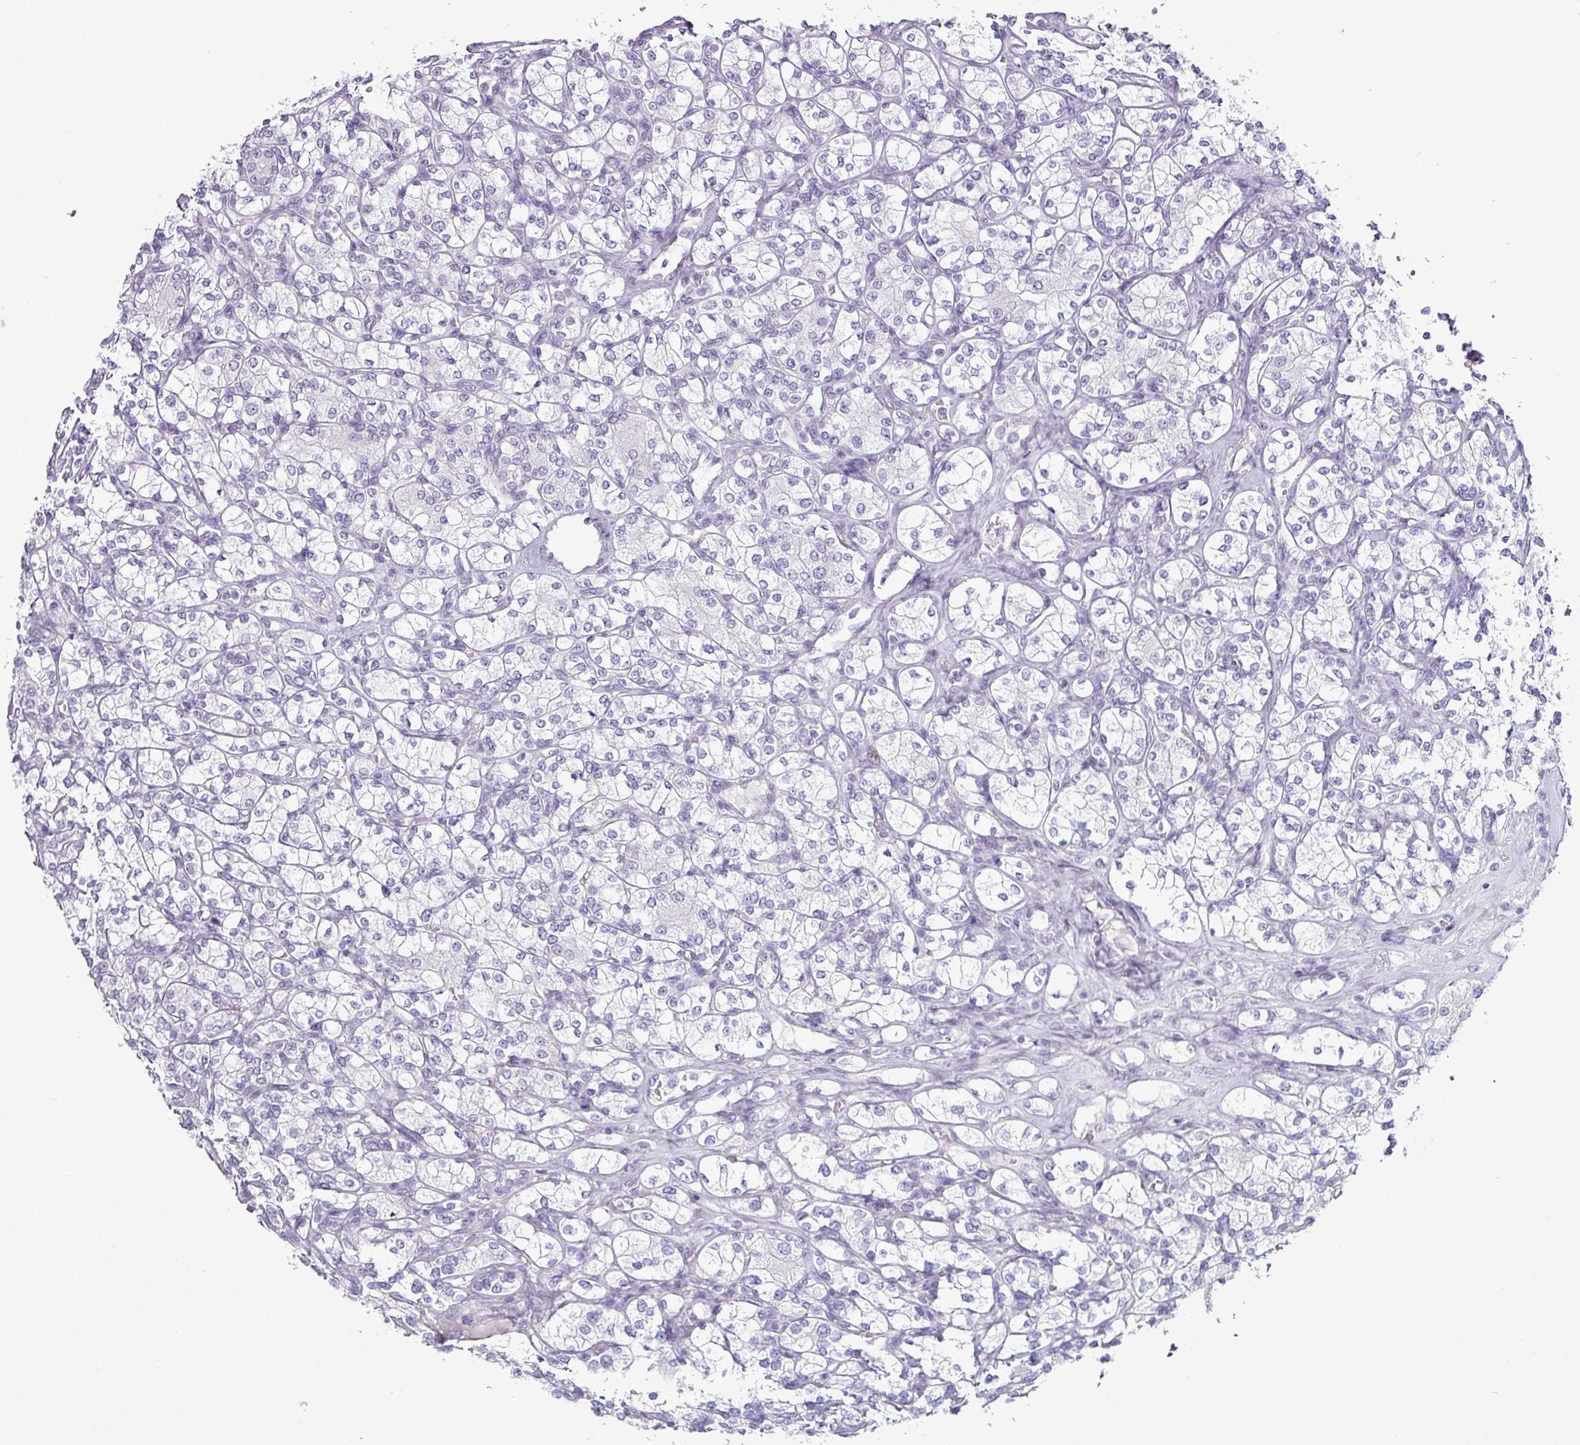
{"staining": {"intensity": "negative", "quantity": "none", "location": "none"}, "tissue": "renal cancer", "cell_type": "Tumor cells", "image_type": "cancer", "snomed": [{"axis": "morphology", "description": "Adenocarcinoma, NOS"}, {"axis": "topography", "description": "Kidney"}], "caption": "IHC image of neoplastic tissue: renal adenocarcinoma stained with DAB demonstrates no significant protein expression in tumor cells. (DAB (3,3'-diaminobenzidine) IHC with hematoxylin counter stain).", "gene": "AMY2A", "patient": {"sex": "male", "age": 77}}